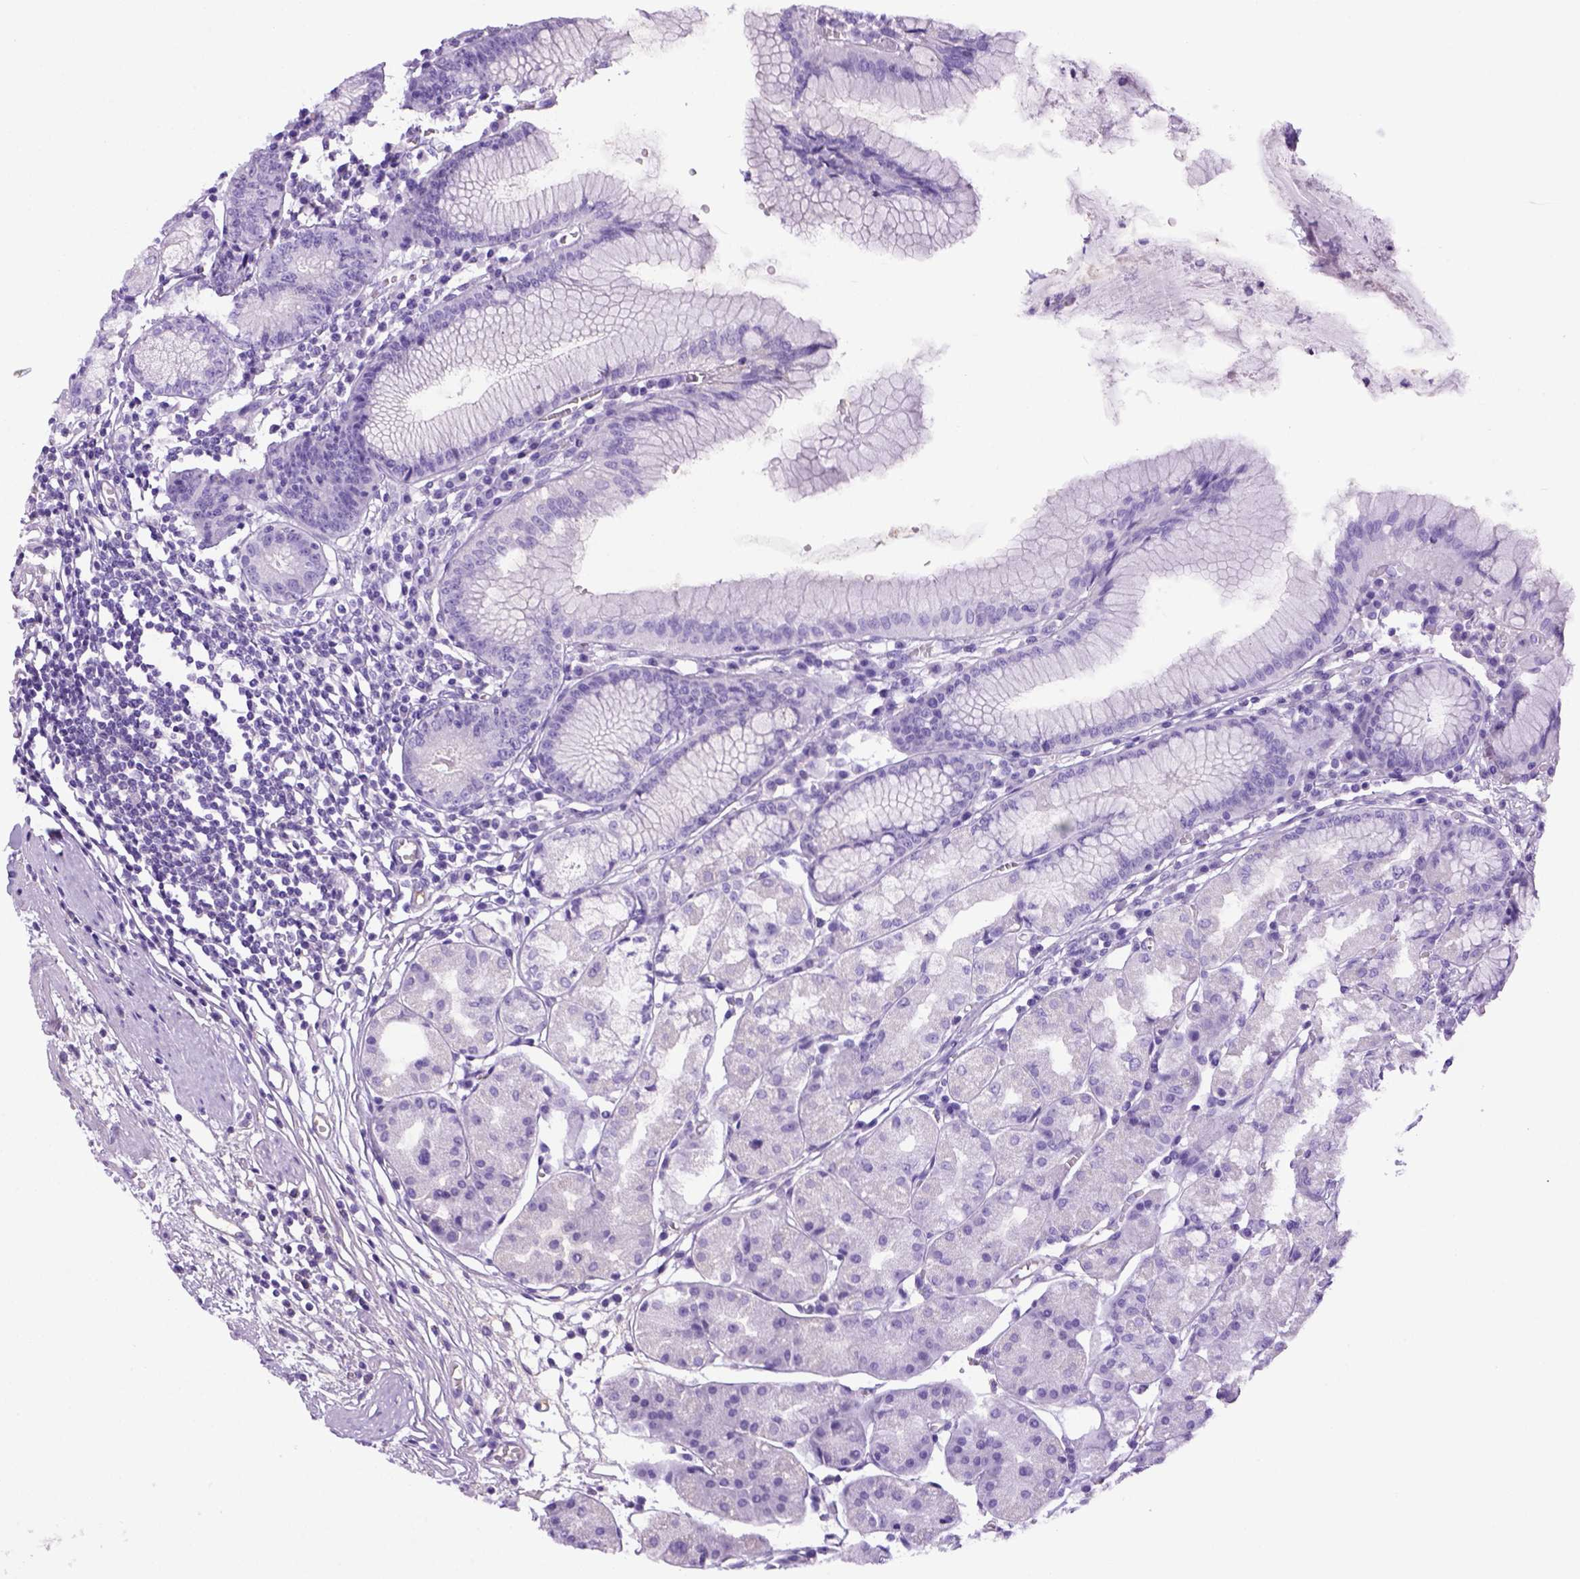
{"staining": {"intensity": "negative", "quantity": "none", "location": "none"}, "tissue": "stomach", "cell_type": "Glandular cells", "image_type": "normal", "snomed": [{"axis": "morphology", "description": "Normal tissue, NOS"}, {"axis": "topography", "description": "Stomach"}], "caption": "Glandular cells show no significant protein staining in normal stomach. (Stains: DAB (3,3'-diaminobenzidine) immunohistochemistry (IHC) with hematoxylin counter stain, Microscopy: brightfield microscopy at high magnification).", "gene": "ITIH4", "patient": {"sex": "male", "age": 55}}